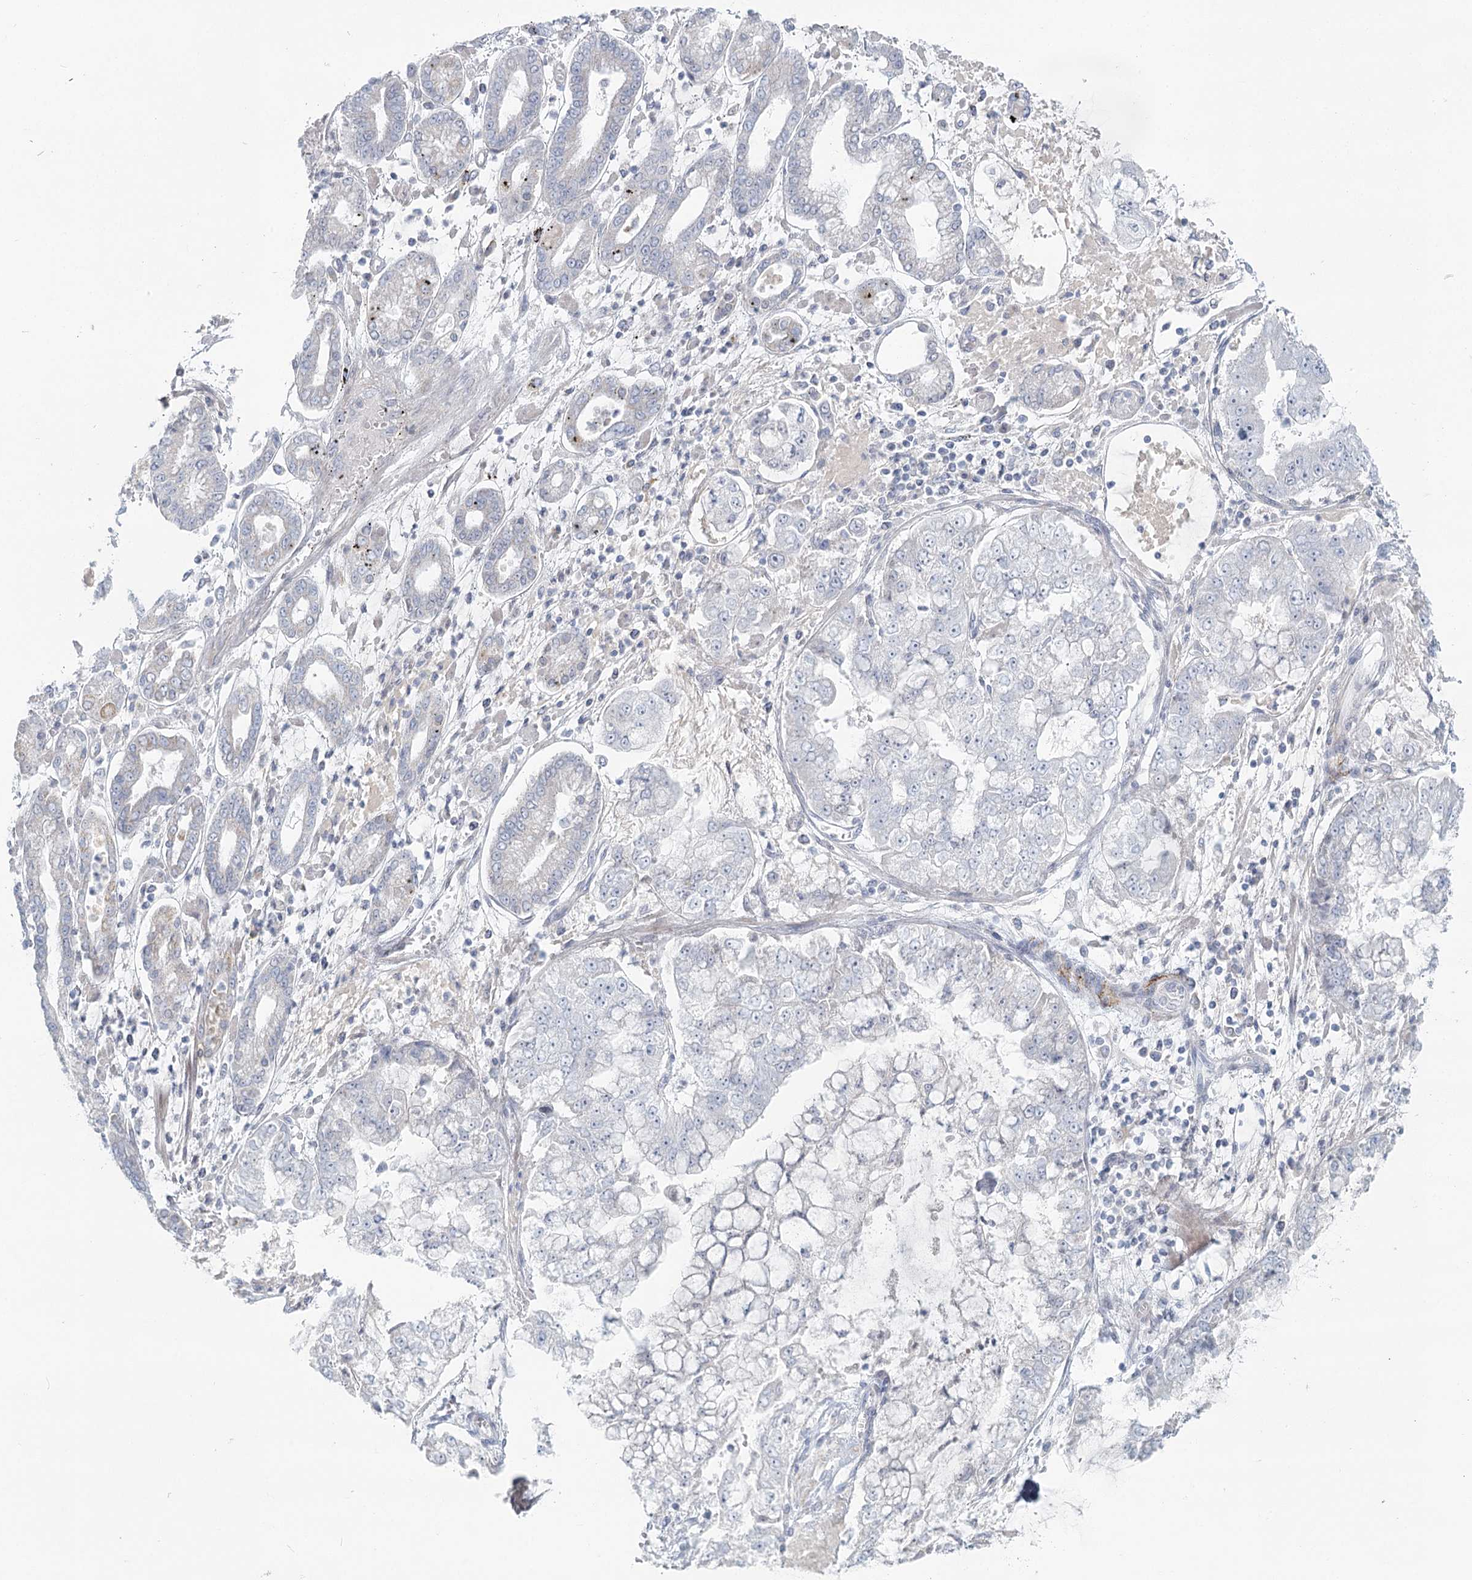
{"staining": {"intensity": "negative", "quantity": "none", "location": "none"}, "tissue": "stomach cancer", "cell_type": "Tumor cells", "image_type": "cancer", "snomed": [{"axis": "morphology", "description": "Adenocarcinoma, NOS"}, {"axis": "topography", "description": "Stomach"}], "caption": "A photomicrograph of human stomach cancer (adenocarcinoma) is negative for staining in tumor cells.", "gene": "BPHL", "patient": {"sex": "male", "age": 76}}